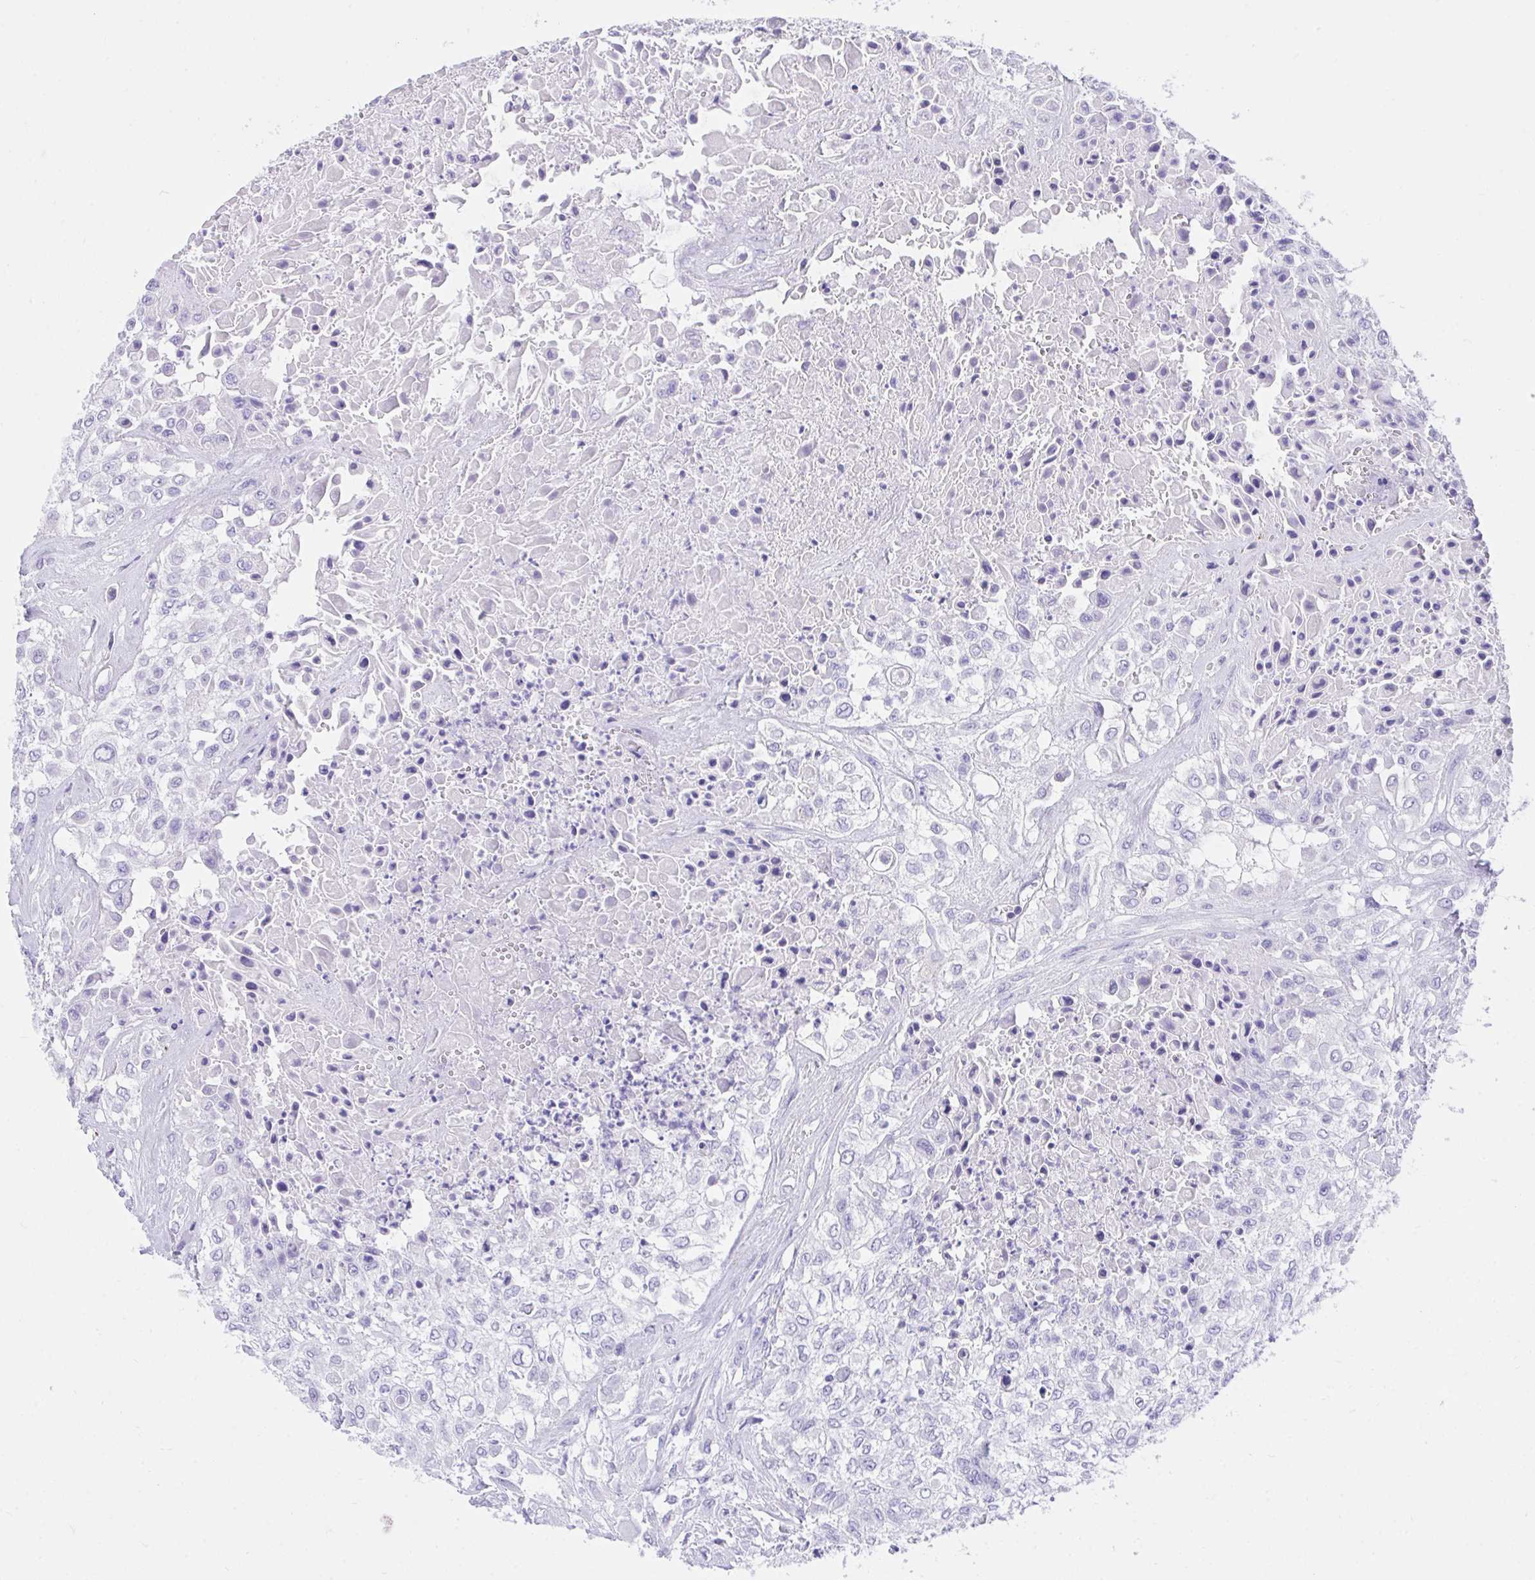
{"staining": {"intensity": "negative", "quantity": "none", "location": "none"}, "tissue": "urothelial cancer", "cell_type": "Tumor cells", "image_type": "cancer", "snomed": [{"axis": "morphology", "description": "Urothelial carcinoma, High grade"}, {"axis": "topography", "description": "Urinary bladder"}], "caption": "High-grade urothelial carcinoma was stained to show a protein in brown. There is no significant staining in tumor cells.", "gene": "KCNN4", "patient": {"sex": "male", "age": 67}}